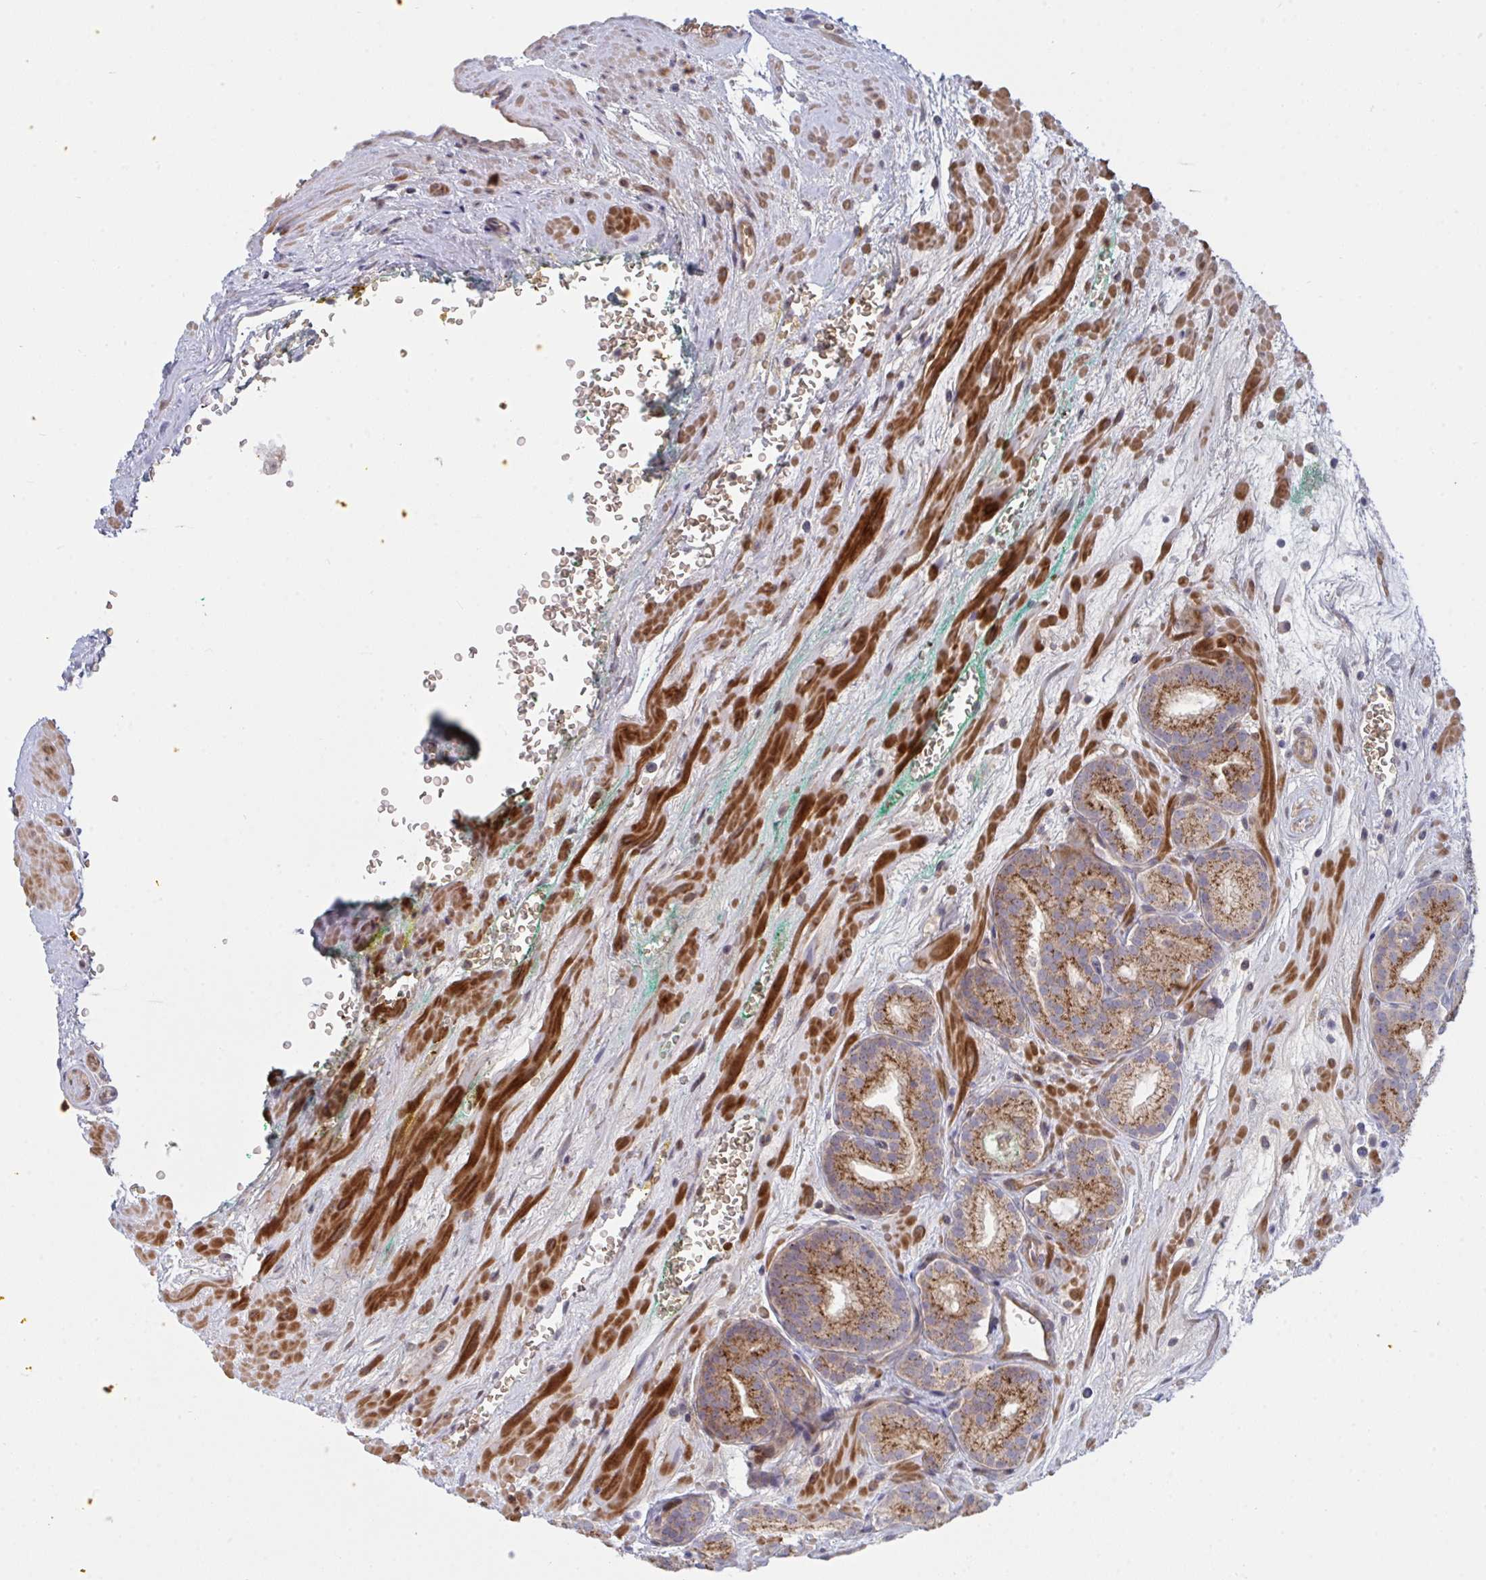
{"staining": {"intensity": "strong", "quantity": ">75%", "location": "cytoplasmic/membranous"}, "tissue": "prostate cancer", "cell_type": "Tumor cells", "image_type": "cancer", "snomed": [{"axis": "morphology", "description": "Adenocarcinoma, High grade"}, {"axis": "topography", "description": "Prostate"}], "caption": "Protein staining by IHC reveals strong cytoplasmic/membranous positivity in about >75% of tumor cells in prostate cancer.", "gene": "TNFSF4", "patient": {"sex": "male", "age": 66}}